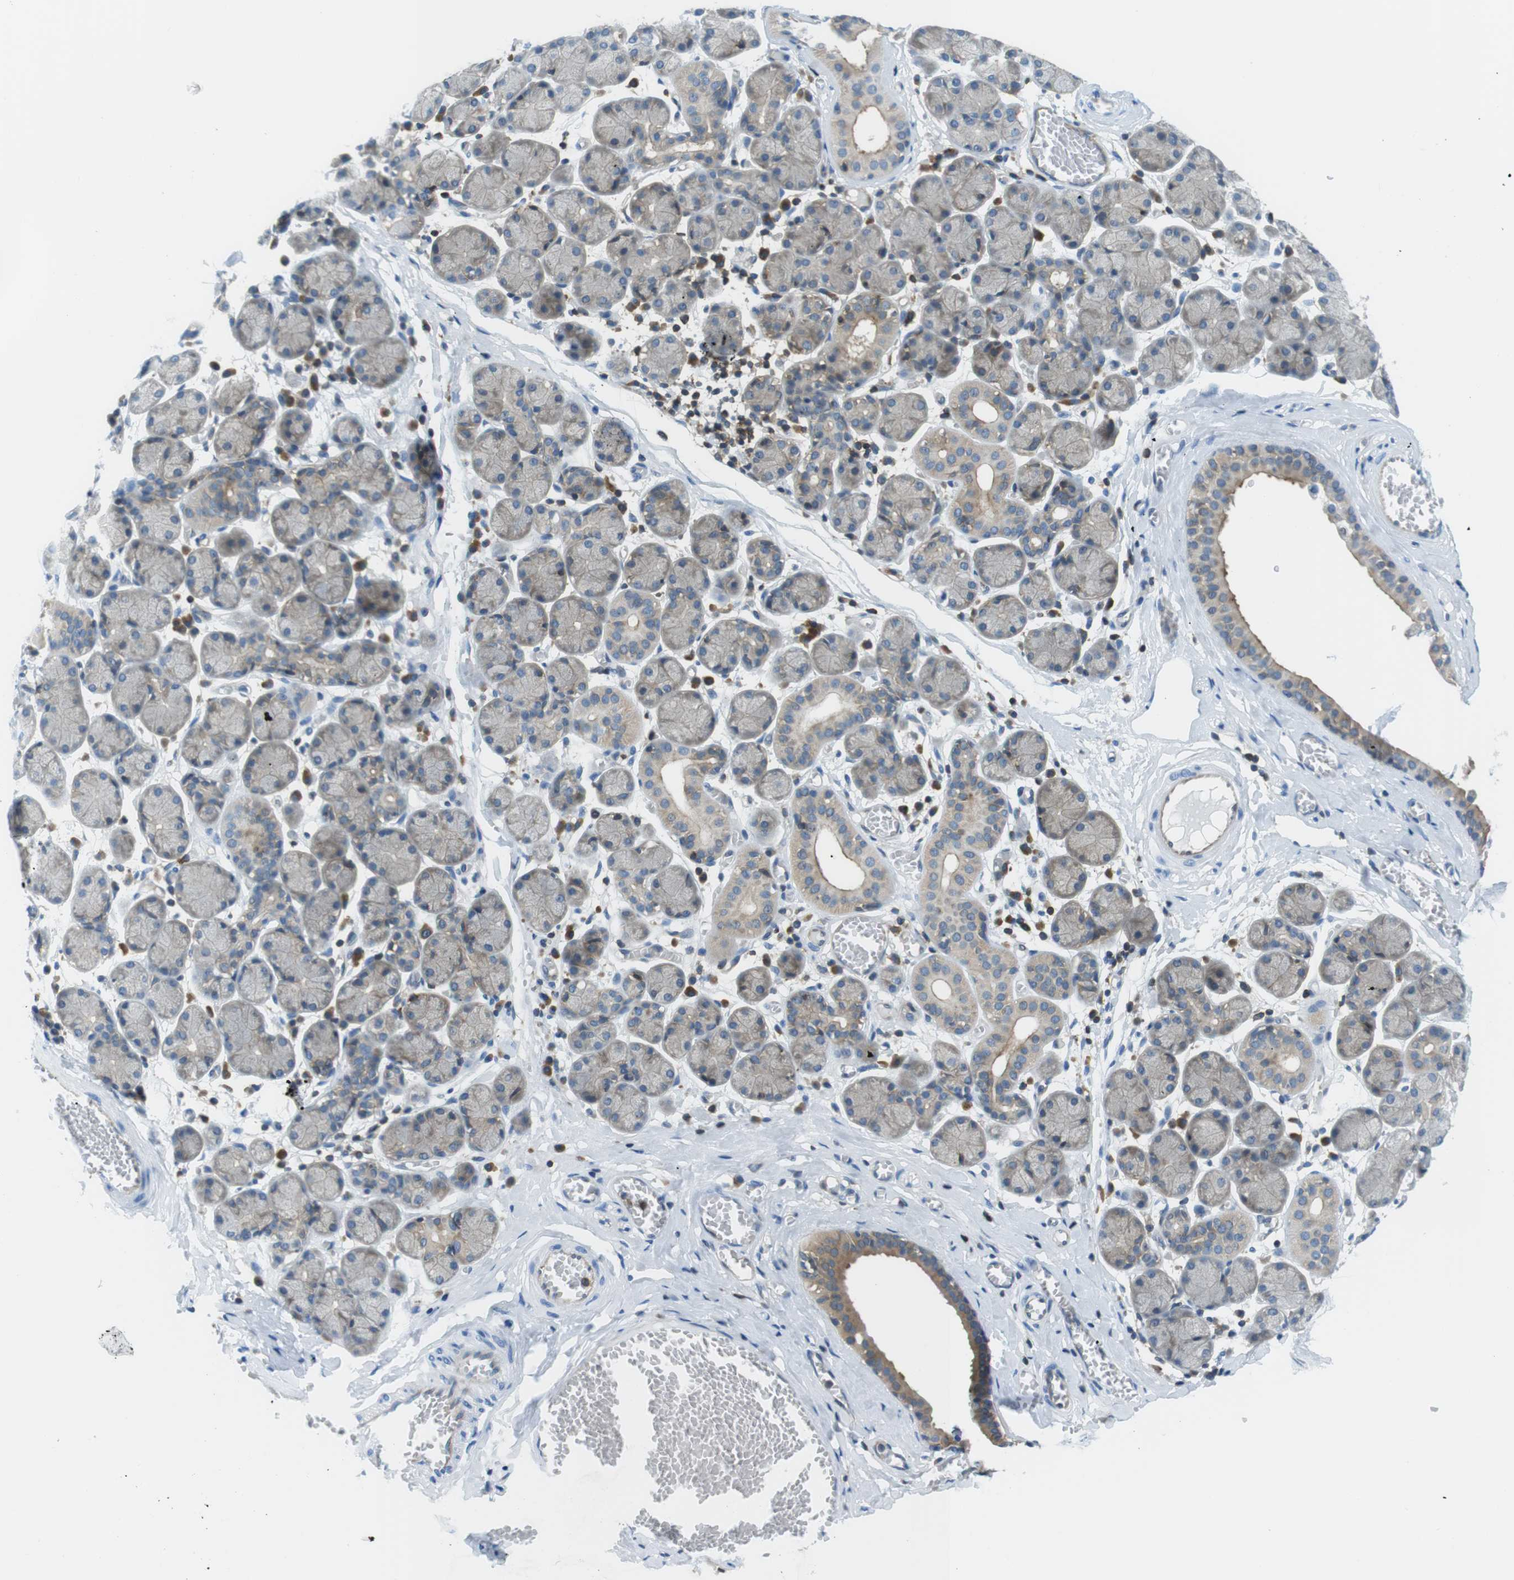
{"staining": {"intensity": "weak", "quantity": "25%-75%", "location": "cytoplasmic/membranous"}, "tissue": "salivary gland", "cell_type": "Glandular cells", "image_type": "normal", "snomed": [{"axis": "morphology", "description": "Normal tissue, NOS"}, {"axis": "topography", "description": "Salivary gland"}], "caption": "The image exhibits a brown stain indicating the presence of a protein in the cytoplasmic/membranous of glandular cells in salivary gland. (brown staining indicates protein expression, while blue staining denotes nuclei).", "gene": "TES", "patient": {"sex": "female", "age": 24}}